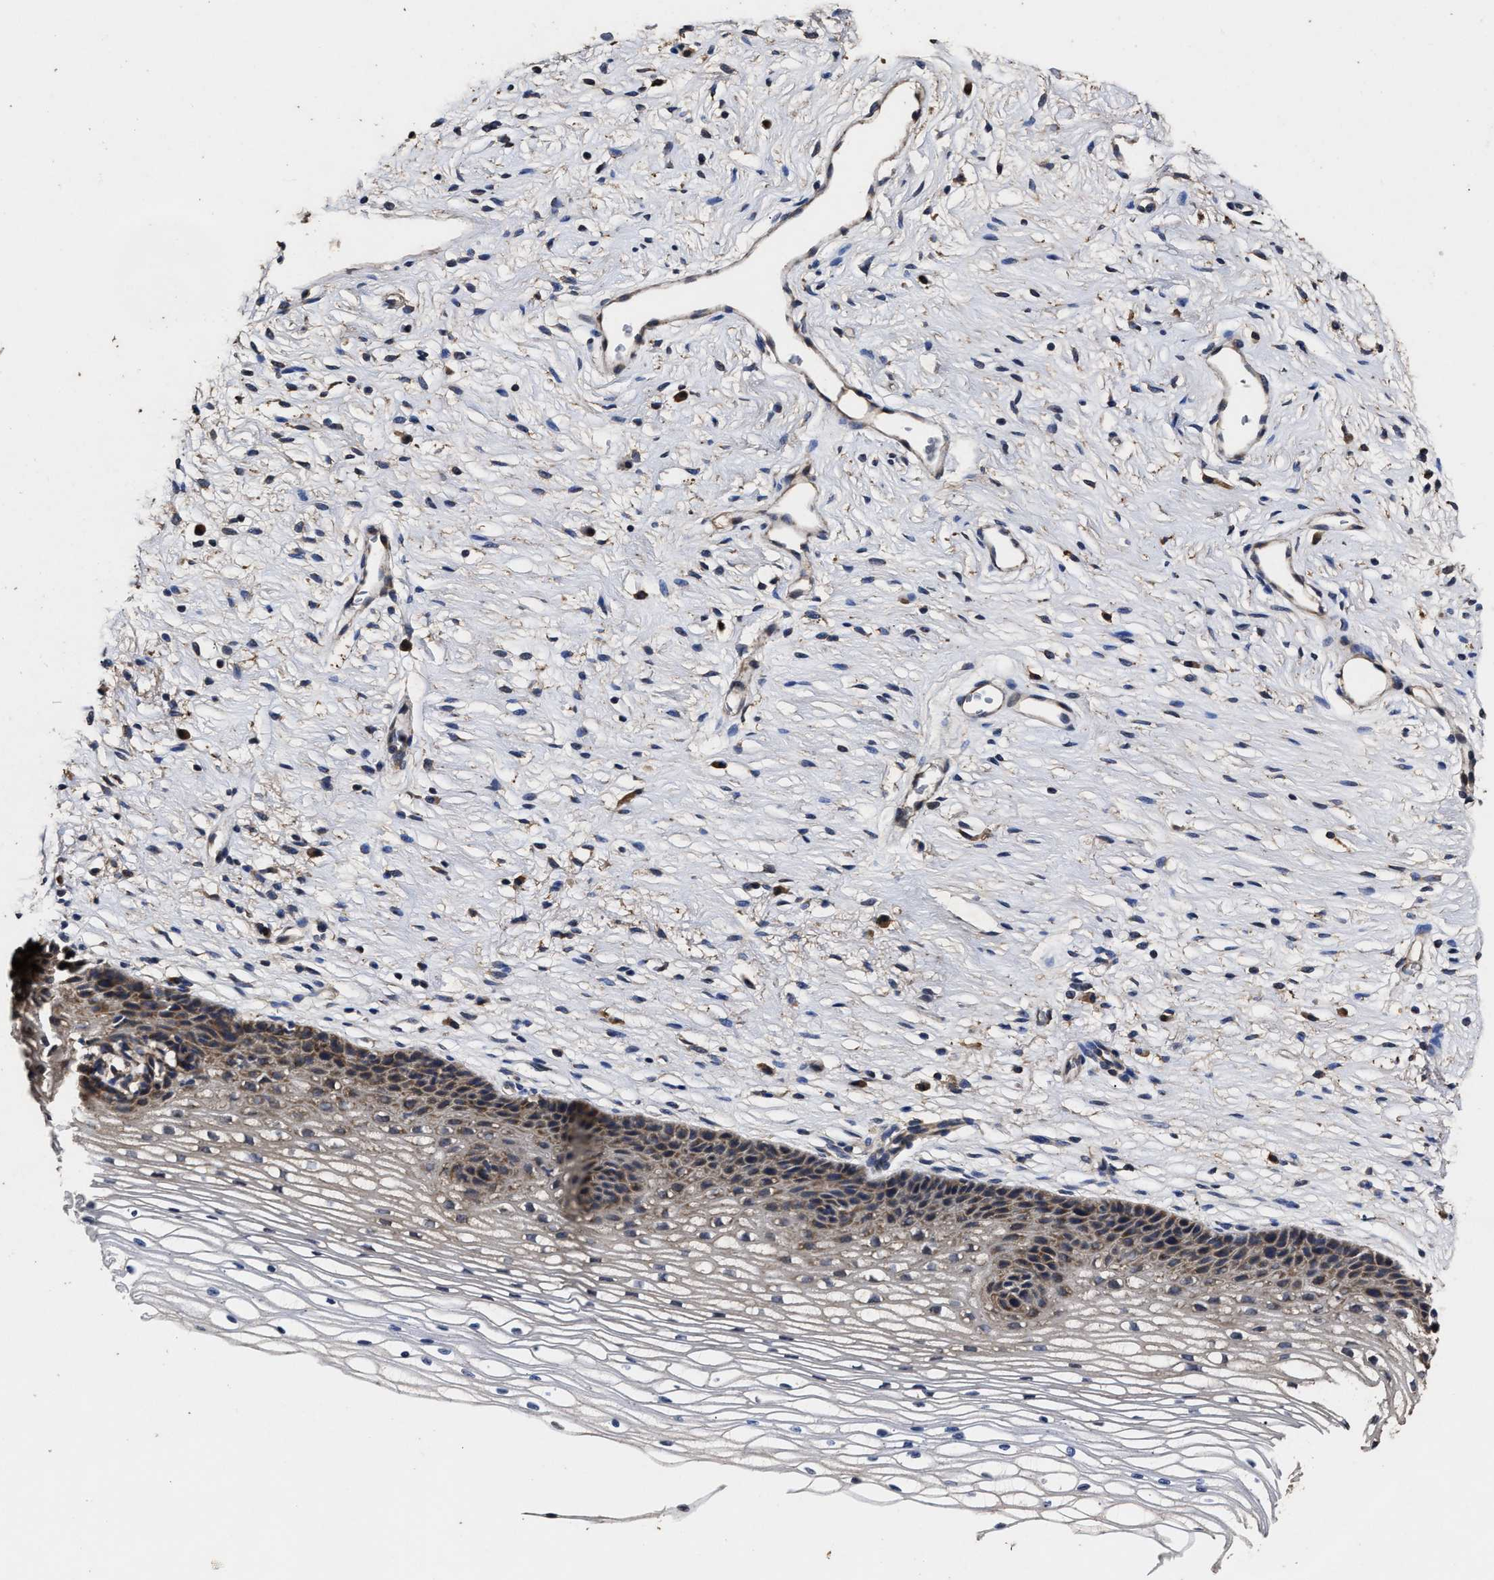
{"staining": {"intensity": "moderate", "quantity": ">75%", "location": "cytoplasmic/membranous"}, "tissue": "cervix", "cell_type": "Glandular cells", "image_type": "normal", "snomed": [{"axis": "morphology", "description": "Normal tissue, NOS"}, {"axis": "topography", "description": "Cervix"}], "caption": "Immunohistochemistry (IHC) staining of benign cervix, which reveals medium levels of moderate cytoplasmic/membranous expression in about >75% of glandular cells indicating moderate cytoplasmic/membranous protein staining. The staining was performed using DAB (brown) for protein detection and nuclei were counterstained in hematoxylin (blue).", "gene": "PPM1K", "patient": {"sex": "female", "age": 77}}